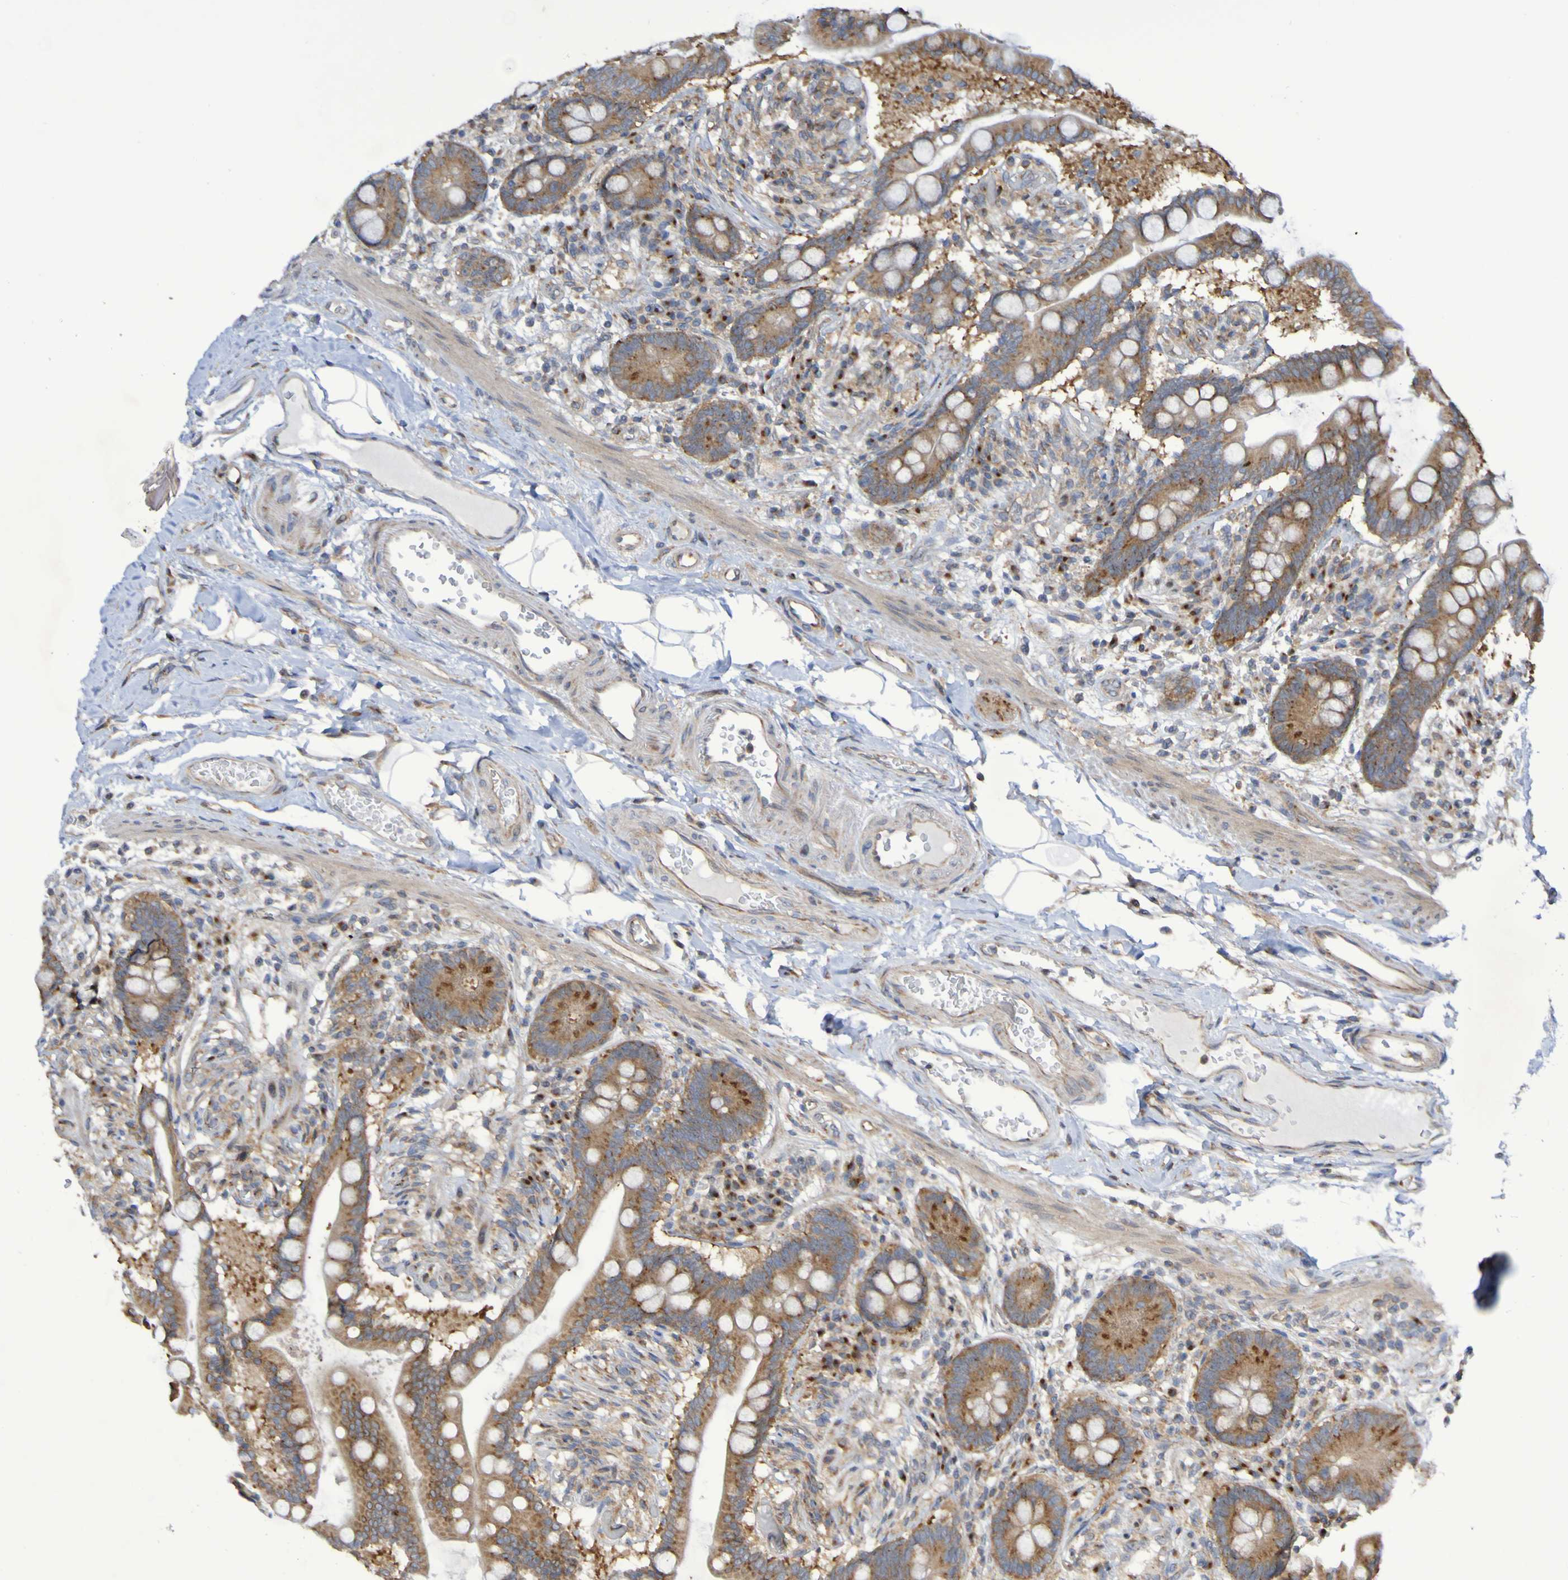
{"staining": {"intensity": "weak", "quantity": ">75%", "location": "cytoplasmic/membranous"}, "tissue": "colon", "cell_type": "Endothelial cells", "image_type": "normal", "snomed": [{"axis": "morphology", "description": "Normal tissue, NOS"}, {"axis": "topography", "description": "Colon"}], "caption": "A brown stain shows weak cytoplasmic/membranous staining of a protein in endothelial cells of normal colon.", "gene": "LMBRD2", "patient": {"sex": "male", "age": 73}}